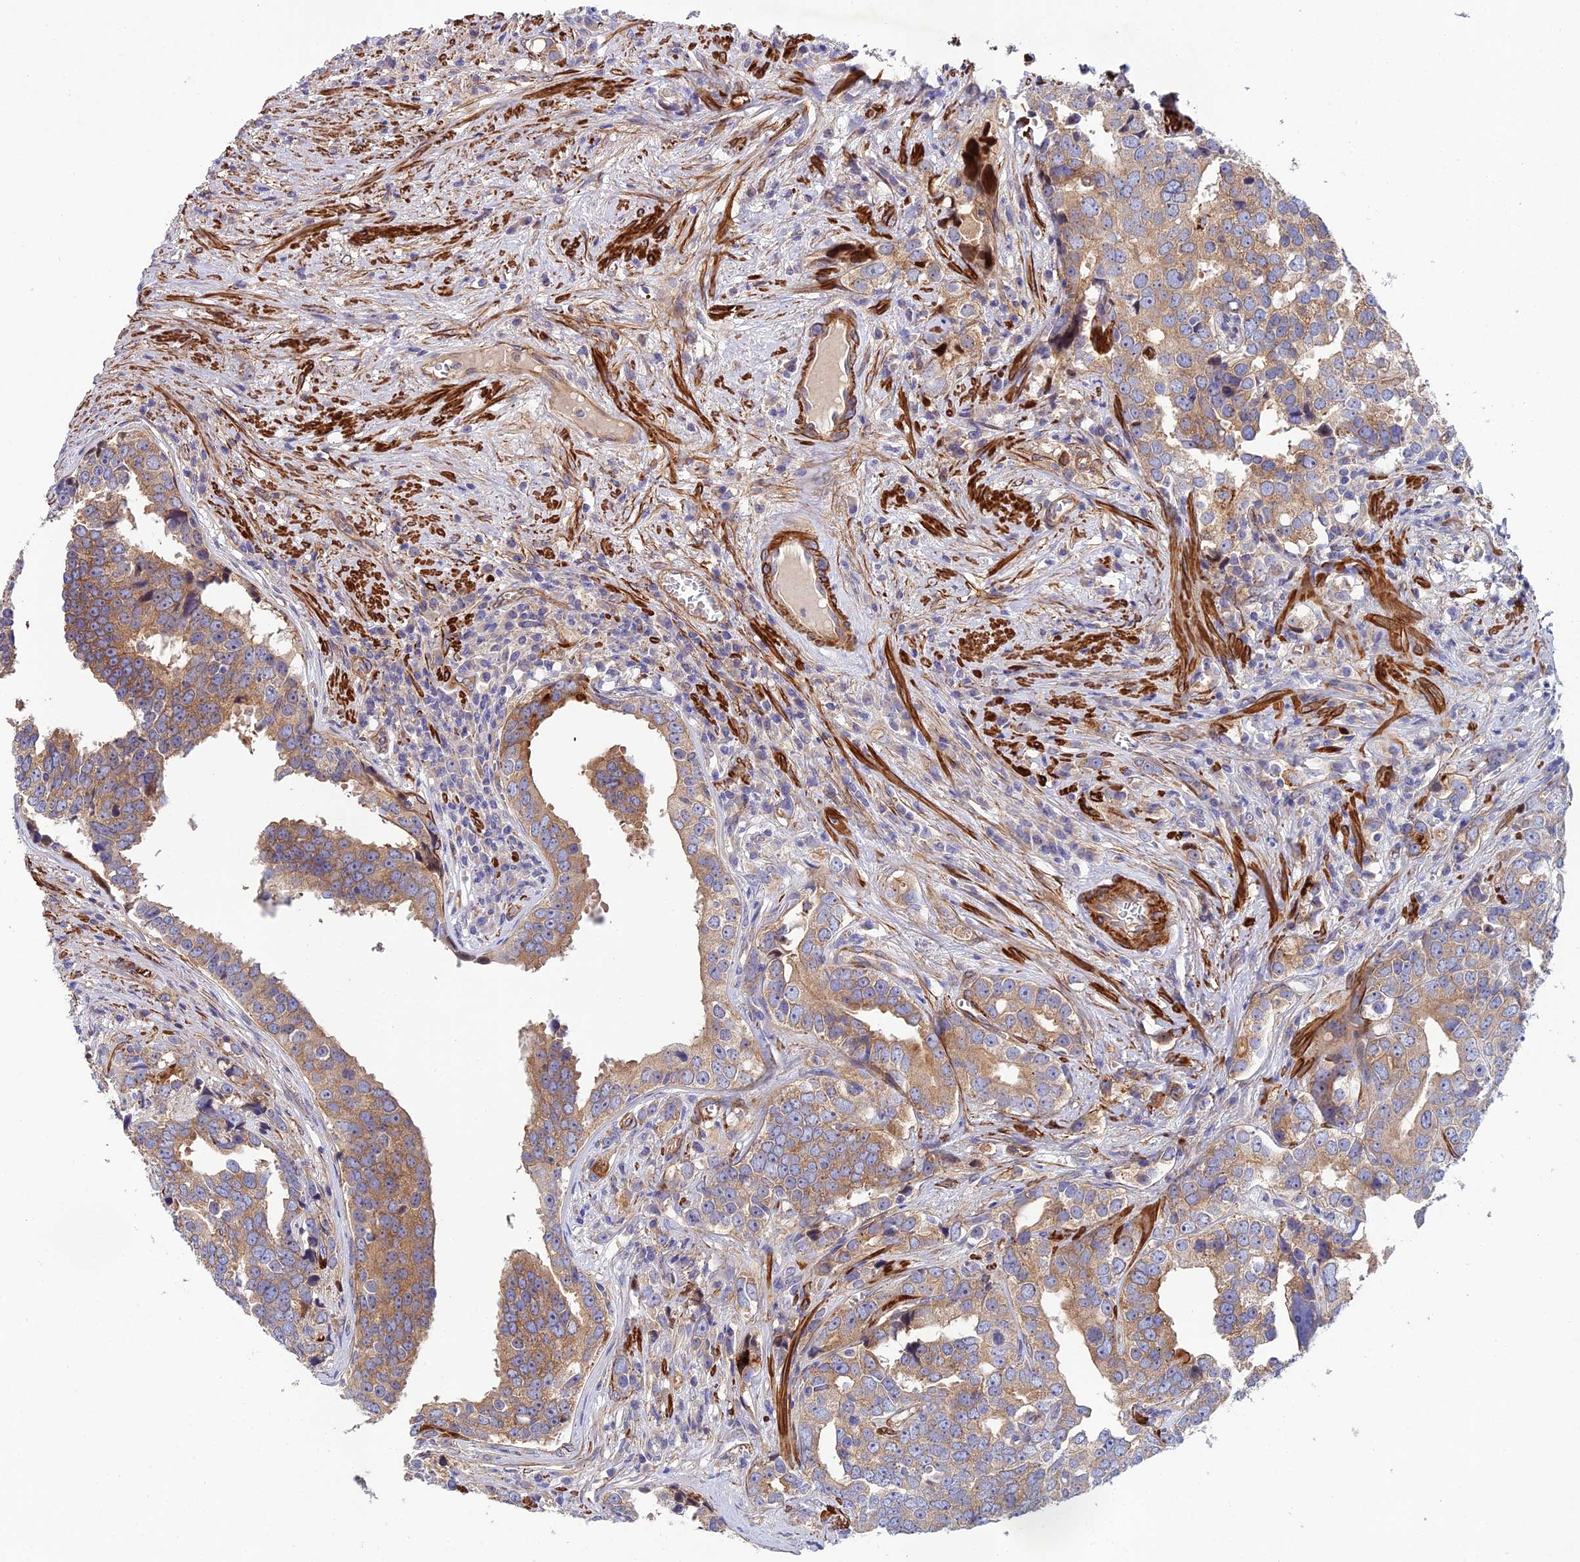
{"staining": {"intensity": "moderate", "quantity": ">75%", "location": "cytoplasmic/membranous"}, "tissue": "prostate cancer", "cell_type": "Tumor cells", "image_type": "cancer", "snomed": [{"axis": "morphology", "description": "Adenocarcinoma, High grade"}, {"axis": "topography", "description": "Prostate"}], "caption": "Approximately >75% of tumor cells in human adenocarcinoma (high-grade) (prostate) reveal moderate cytoplasmic/membranous protein staining as visualized by brown immunohistochemical staining.", "gene": "RALGAPA2", "patient": {"sex": "male", "age": 71}}